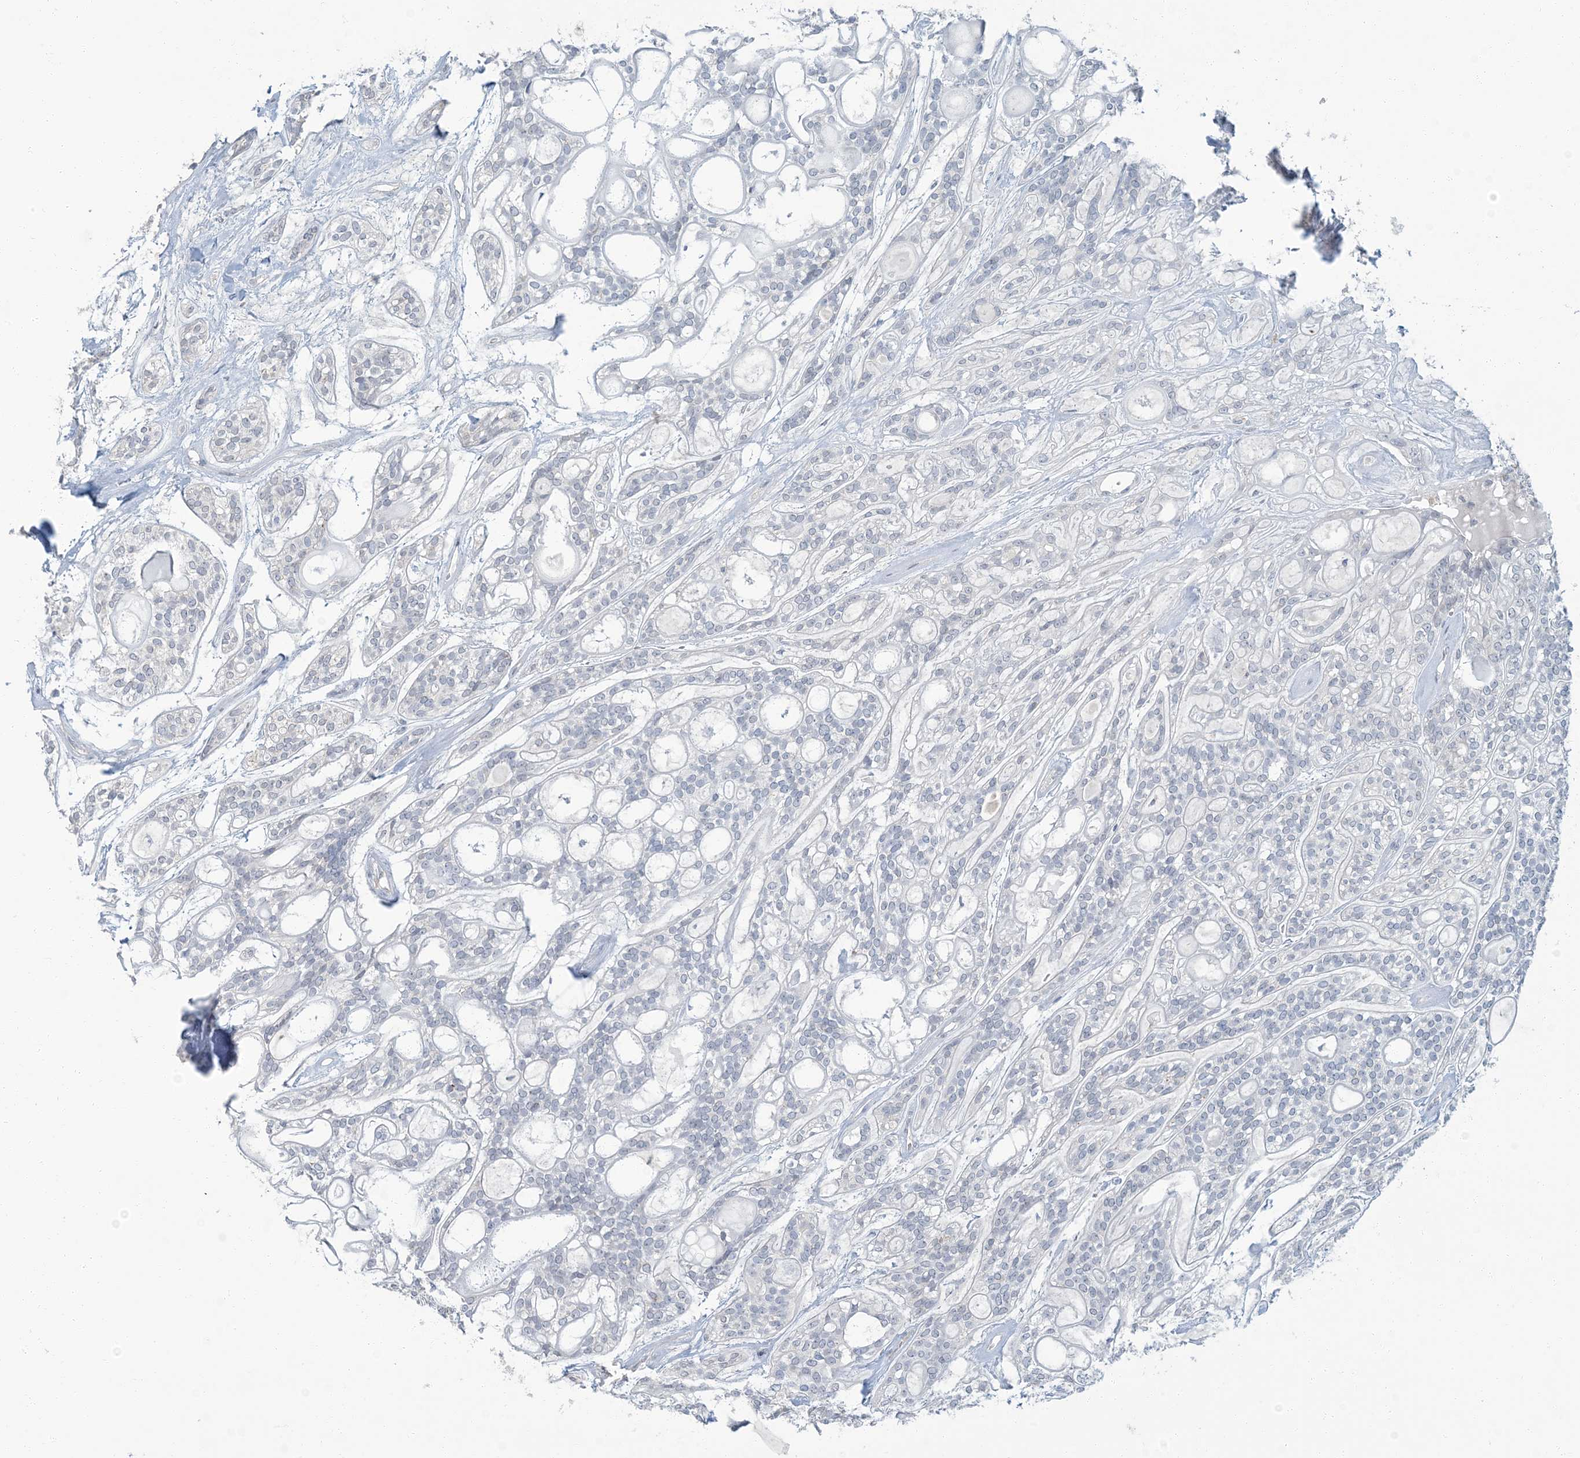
{"staining": {"intensity": "negative", "quantity": "none", "location": "none"}, "tissue": "head and neck cancer", "cell_type": "Tumor cells", "image_type": "cancer", "snomed": [{"axis": "morphology", "description": "Adenocarcinoma, NOS"}, {"axis": "topography", "description": "Head-Neck"}], "caption": "Immunohistochemical staining of head and neck cancer shows no significant staining in tumor cells. (DAB immunohistochemistry (IHC) visualized using brightfield microscopy, high magnification).", "gene": "EPHA4", "patient": {"sex": "male", "age": 66}}